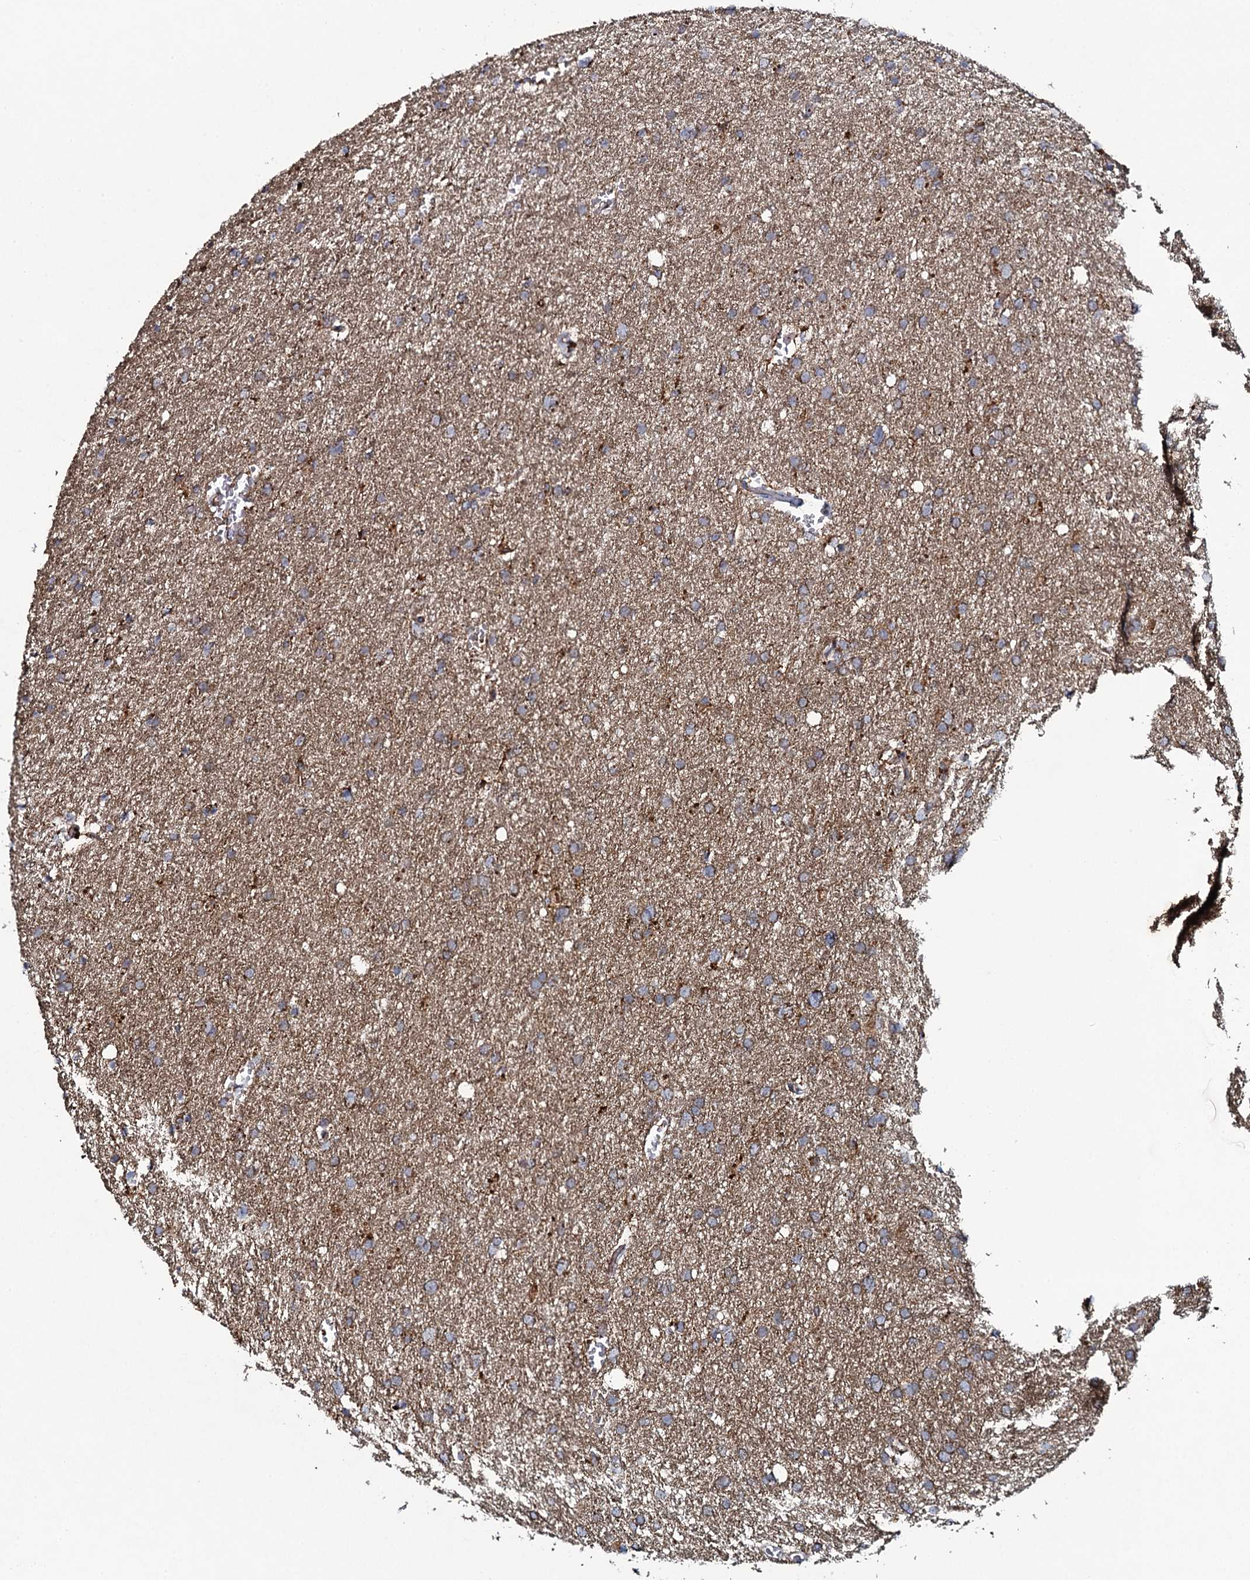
{"staining": {"intensity": "moderate", "quantity": "25%-75%", "location": "cytoplasmic/membranous"}, "tissue": "glioma", "cell_type": "Tumor cells", "image_type": "cancer", "snomed": [{"axis": "morphology", "description": "Glioma, malignant, High grade"}, {"axis": "topography", "description": "Cerebral cortex"}], "caption": "Protein staining of malignant high-grade glioma tissue reveals moderate cytoplasmic/membranous positivity in approximately 25%-75% of tumor cells.", "gene": "EVC2", "patient": {"sex": "female", "age": 36}}